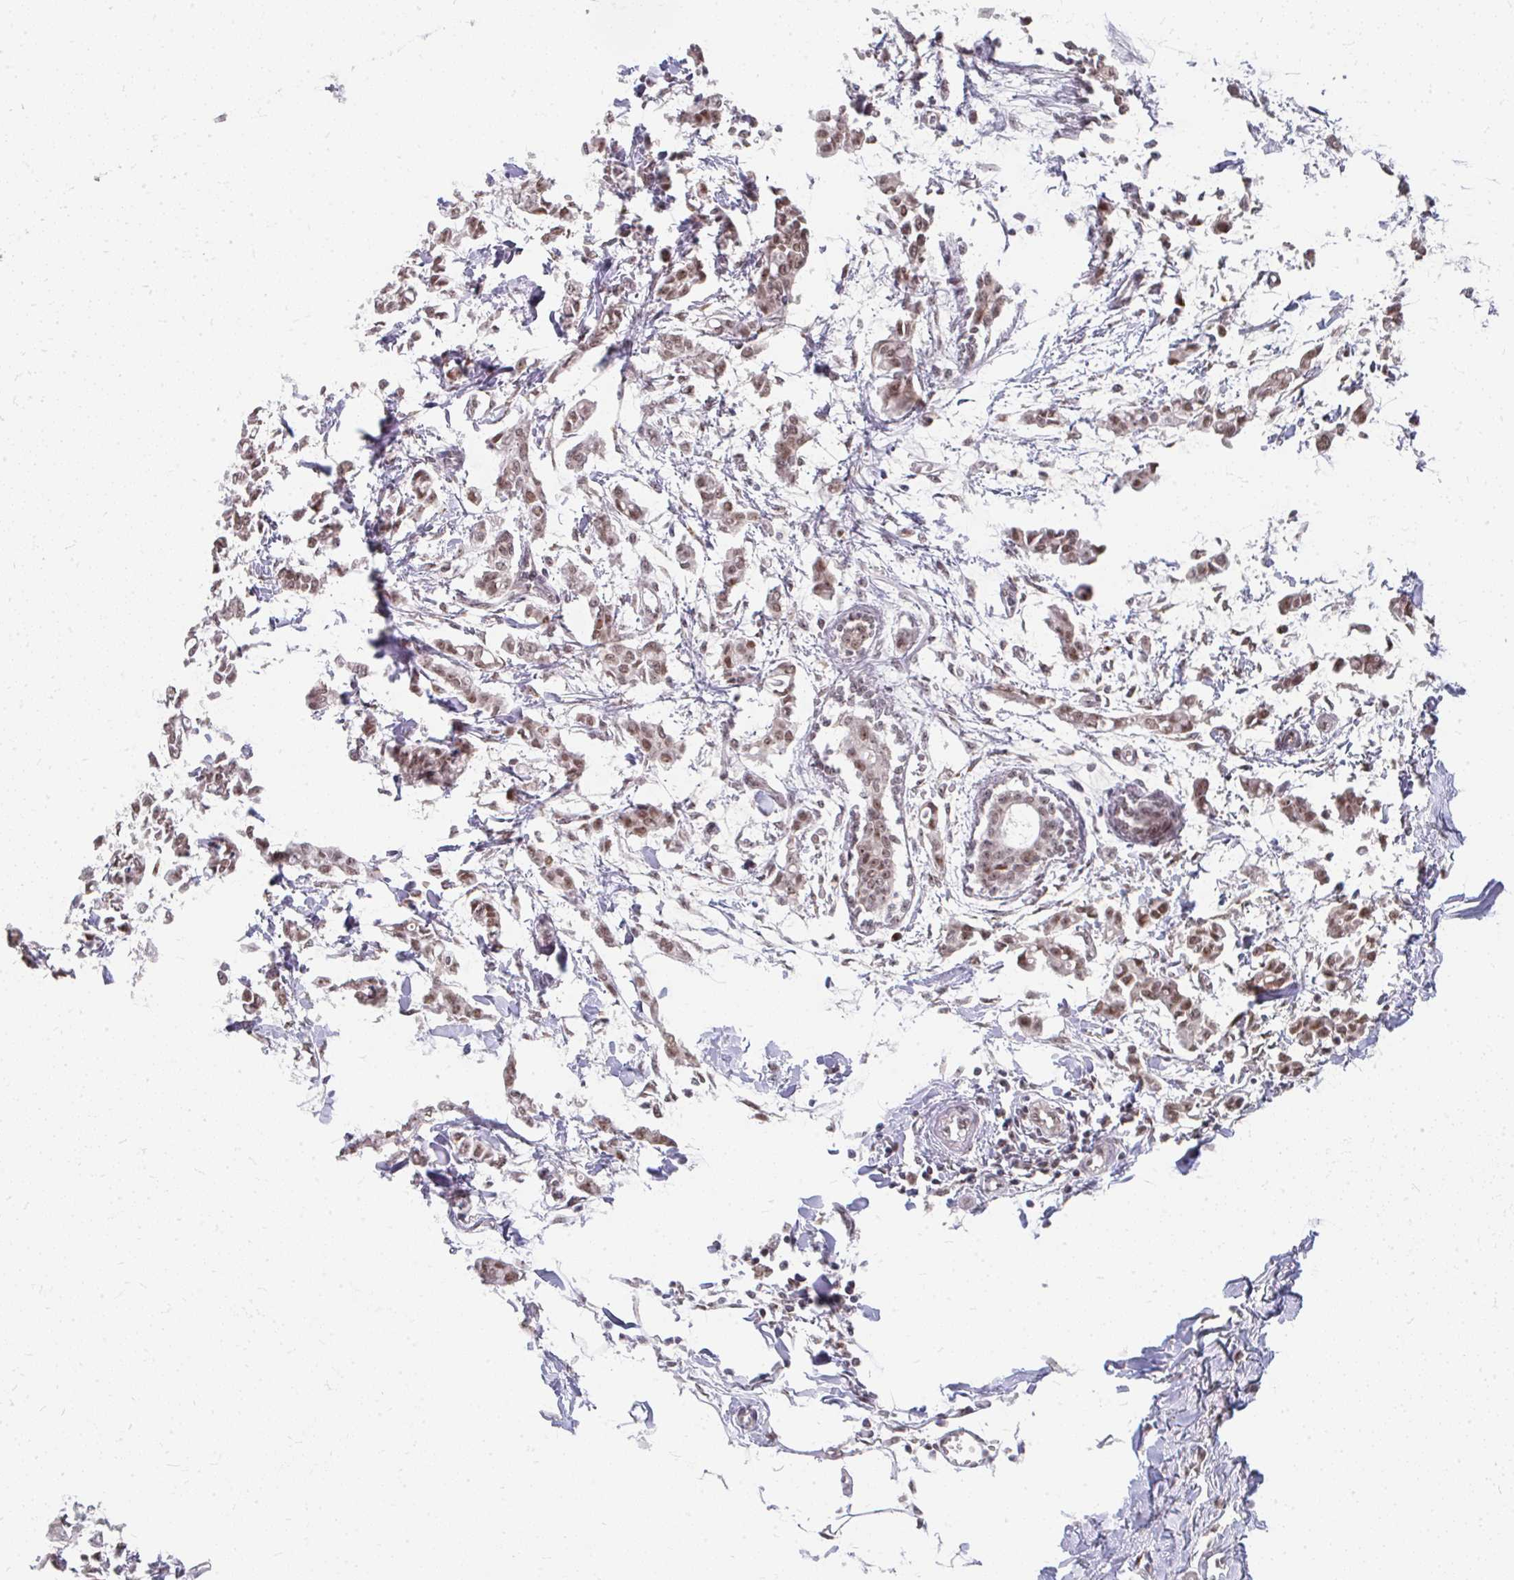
{"staining": {"intensity": "moderate", "quantity": ">75%", "location": "nuclear"}, "tissue": "breast cancer", "cell_type": "Tumor cells", "image_type": "cancer", "snomed": [{"axis": "morphology", "description": "Duct carcinoma"}, {"axis": "topography", "description": "Breast"}], "caption": "A medium amount of moderate nuclear positivity is present in approximately >75% of tumor cells in breast invasive ductal carcinoma tissue.", "gene": "GTF2H1", "patient": {"sex": "female", "age": 41}}